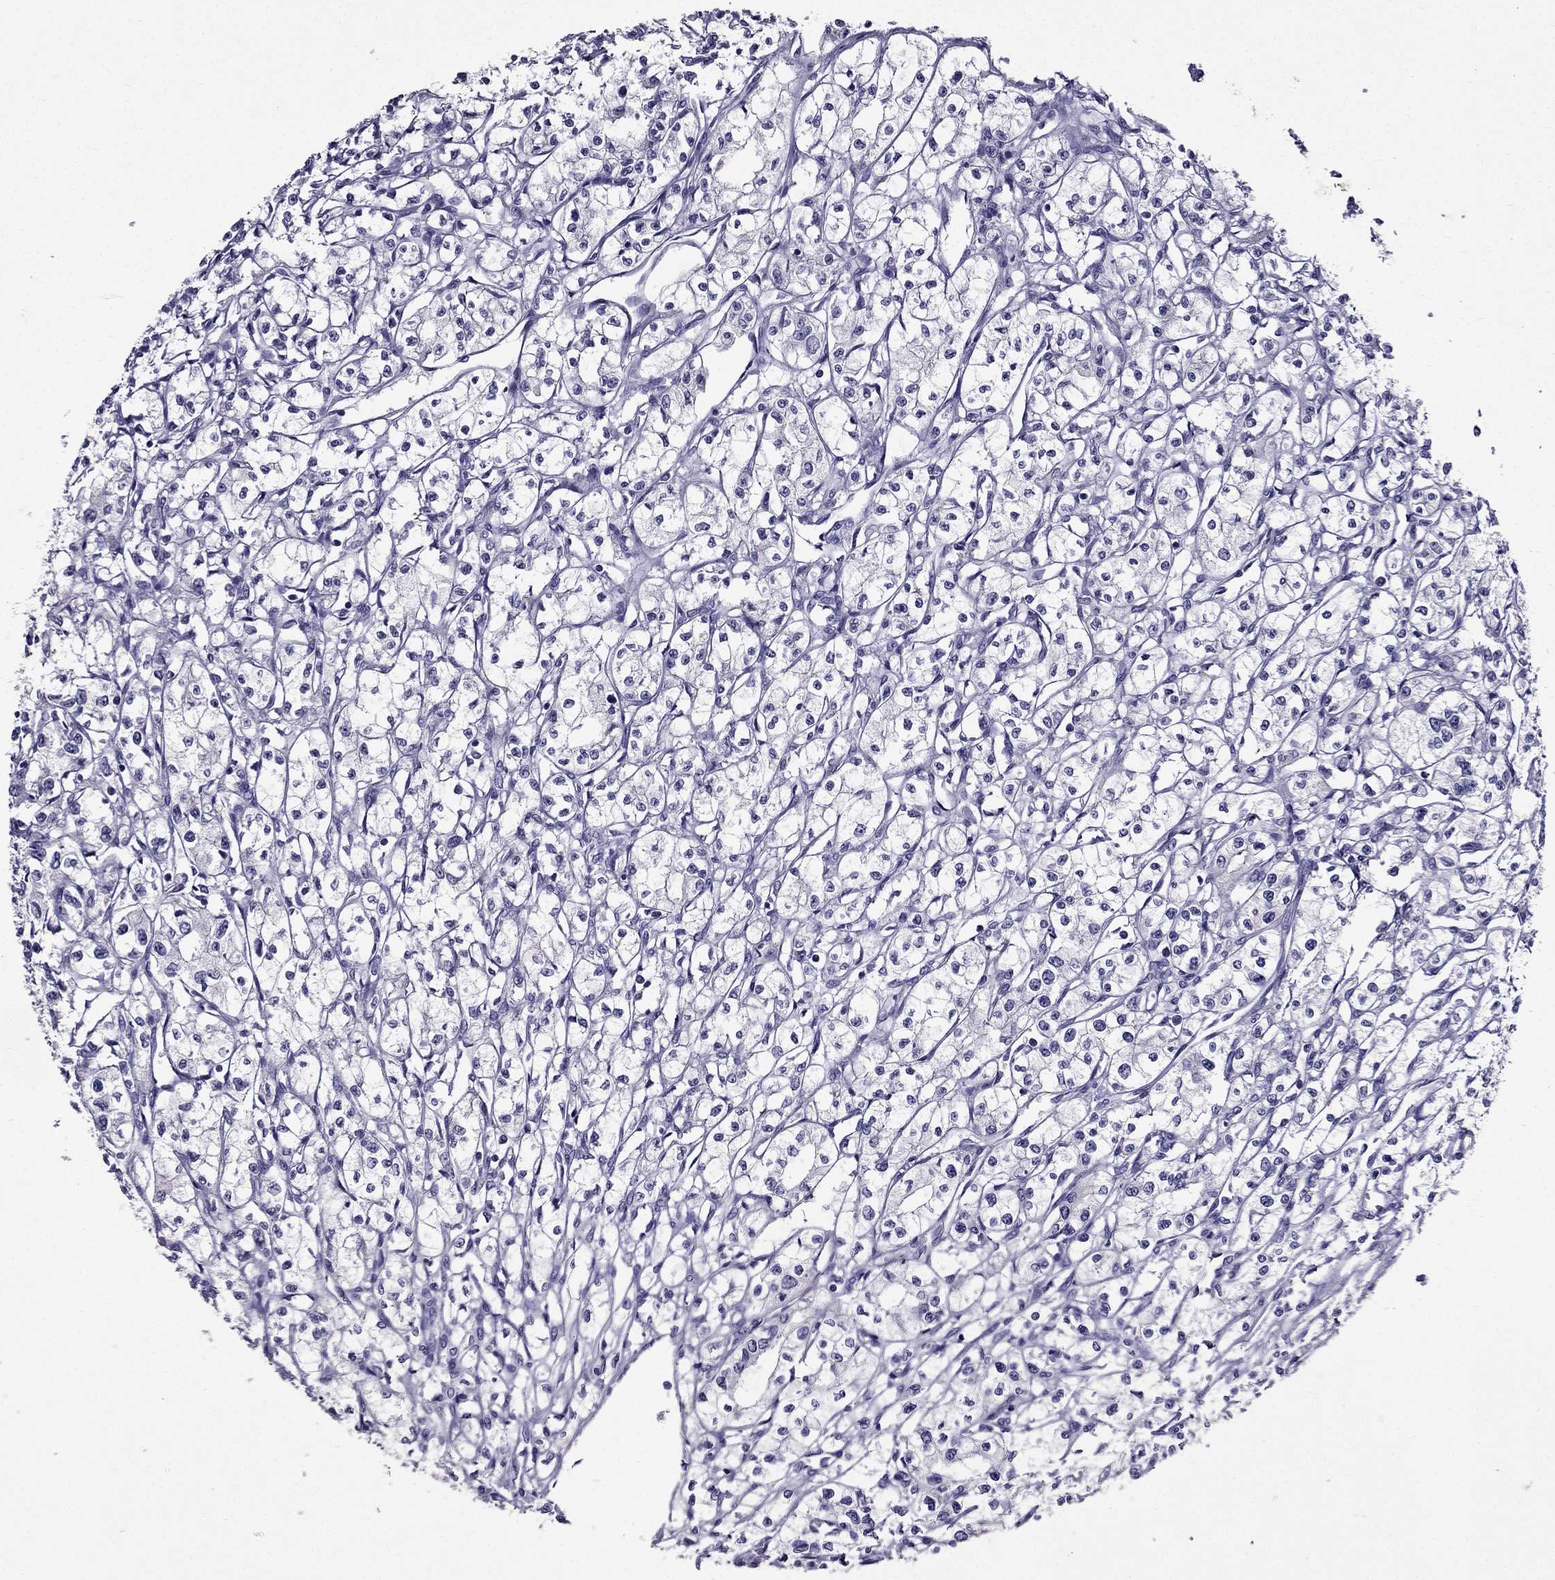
{"staining": {"intensity": "negative", "quantity": "none", "location": "none"}, "tissue": "renal cancer", "cell_type": "Tumor cells", "image_type": "cancer", "snomed": [{"axis": "morphology", "description": "Adenocarcinoma, NOS"}, {"axis": "topography", "description": "Kidney"}], "caption": "DAB (3,3'-diaminobenzidine) immunohistochemical staining of human renal cancer shows no significant positivity in tumor cells. (DAB (3,3'-diaminobenzidine) IHC visualized using brightfield microscopy, high magnification).", "gene": "DUSP15", "patient": {"sex": "male", "age": 56}}